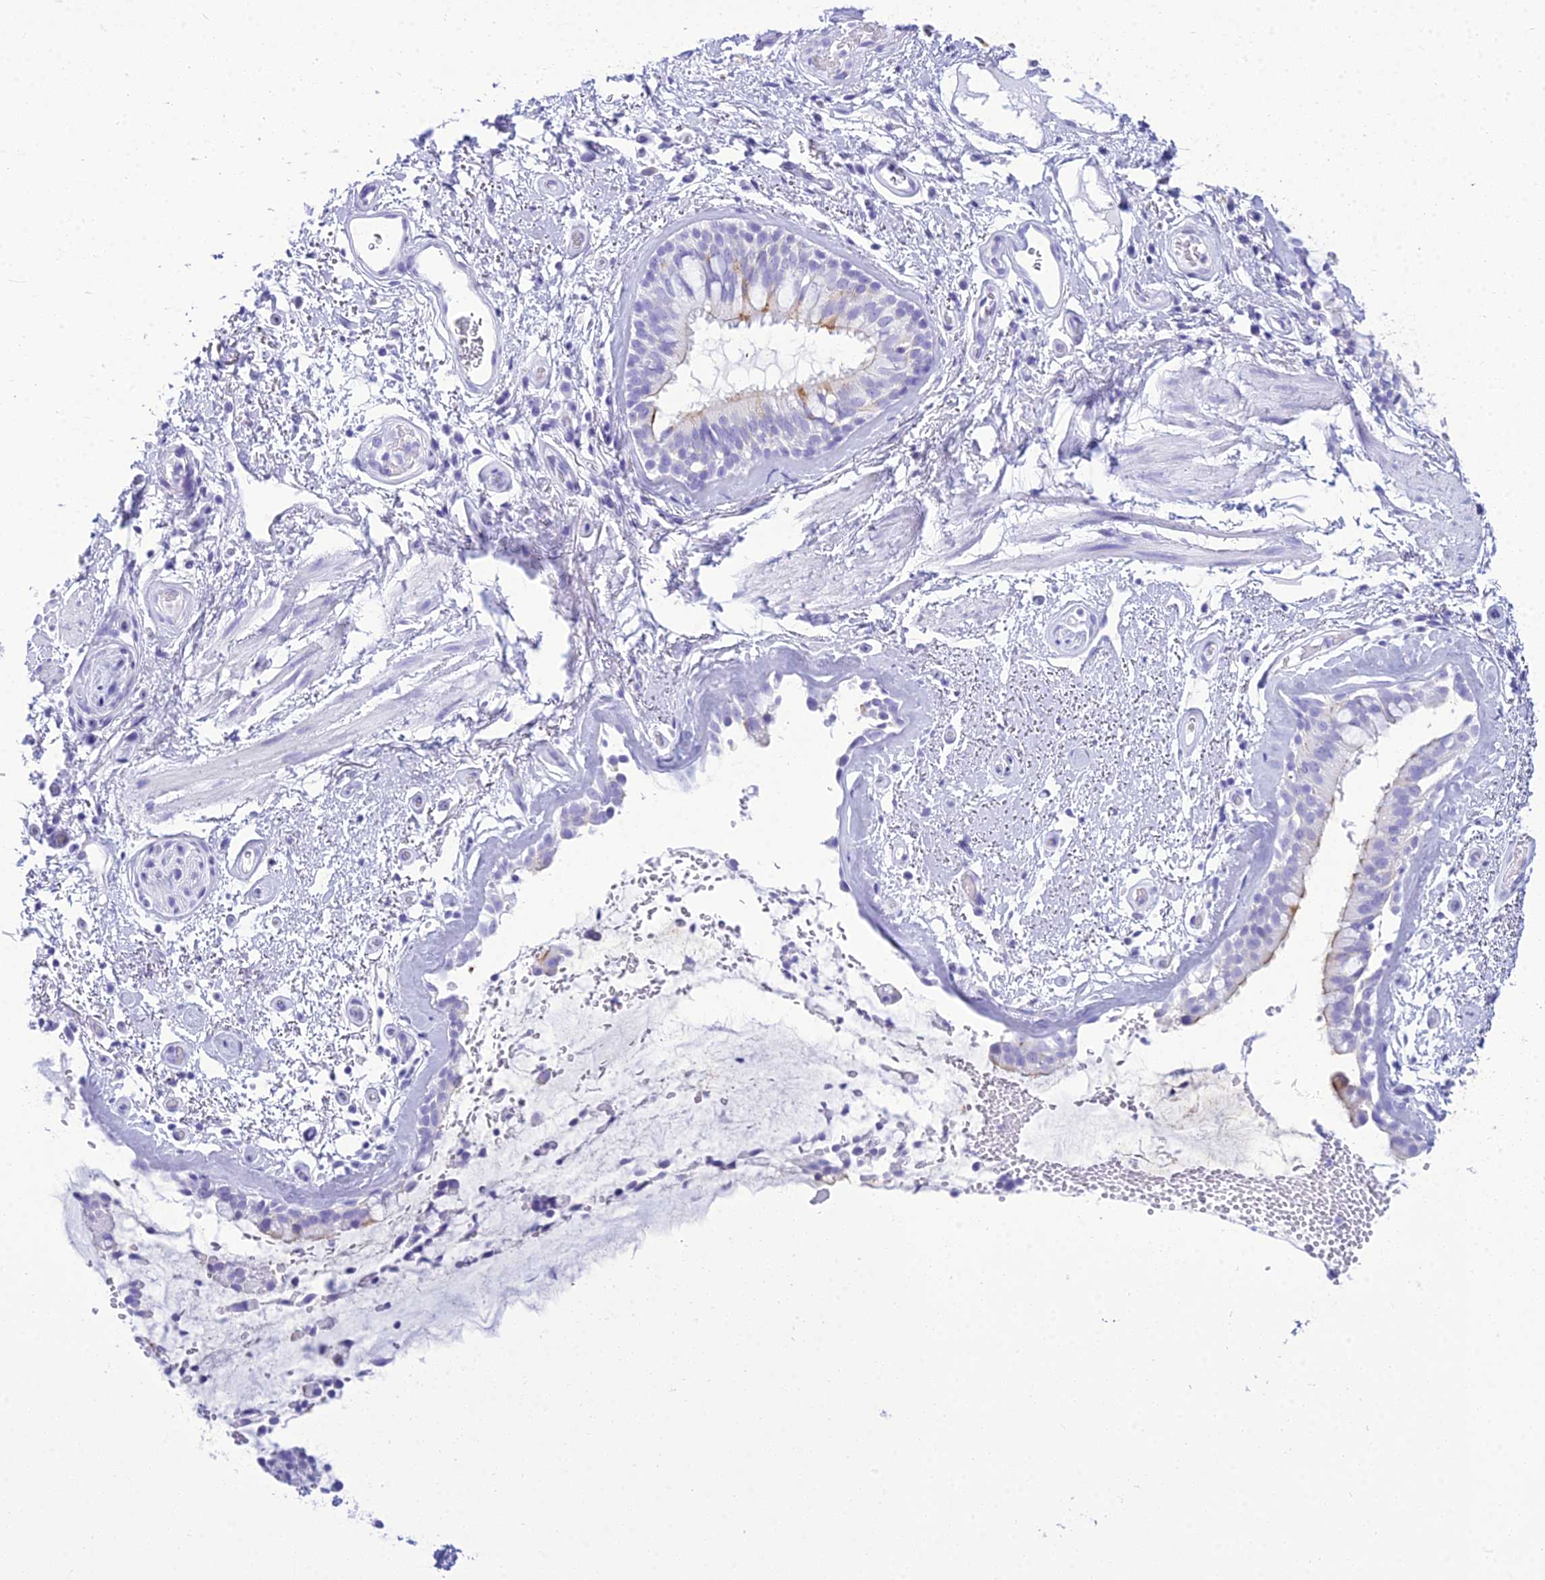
{"staining": {"intensity": "moderate", "quantity": "25%-75%", "location": "cytoplasmic/membranous"}, "tissue": "bronchus", "cell_type": "Respiratory epithelial cells", "image_type": "normal", "snomed": [{"axis": "morphology", "description": "Normal tissue, NOS"}, {"axis": "topography", "description": "Cartilage tissue"}, {"axis": "topography", "description": "Bronchus"}], "caption": "Normal bronchus was stained to show a protein in brown. There is medium levels of moderate cytoplasmic/membranous staining in about 25%-75% of respiratory epithelial cells. The staining was performed using DAB (3,3'-diaminobenzidine), with brown indicating positive protein expression. Nuclei are stained blue with hematoxylin.", "gene": "ZNF442", "patient": {"sex": "female", "age": 66}}